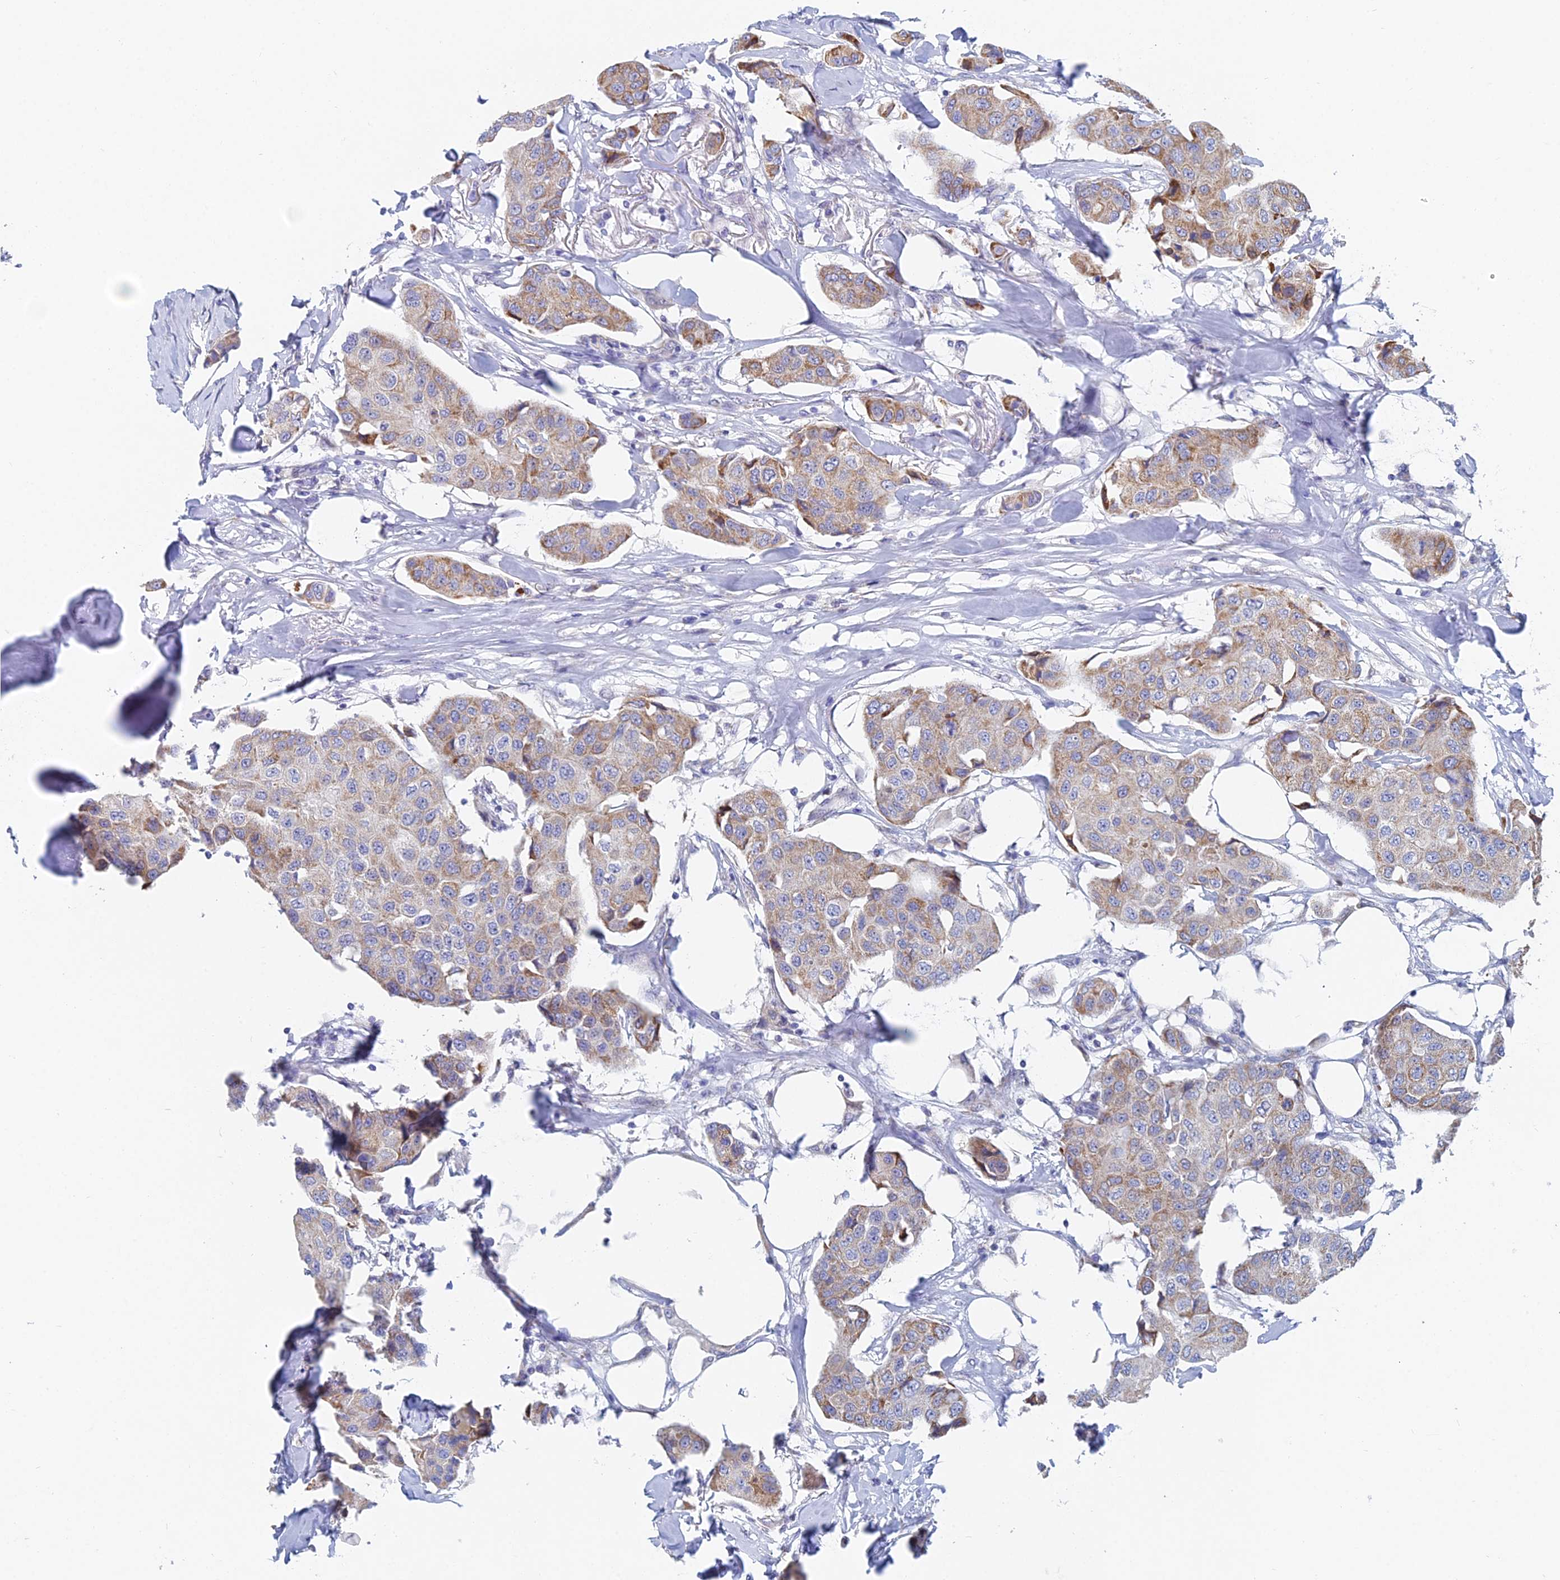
{"staining": {"intensity": "moderate", "quantity": "25%-75%", "location": "cytoplasmic/membranous"}, "tissue": "breast cancer", "cell_type": "Tumor cells", "image_type": "cancer", "snomed": [{"axis": "morphology", "description": "Duct carcinoma"}, {"axis": "topography", "description": "Breast"}], "caption": "A micrograph showing moderate cytoplasmic/membranous expression in about 25%-75% of tumor cells in breast cancer, as visualized by brown immunohistochemical staining.", "gene": "ACSM1", "patient": {"sex": "female", "age": 80}}